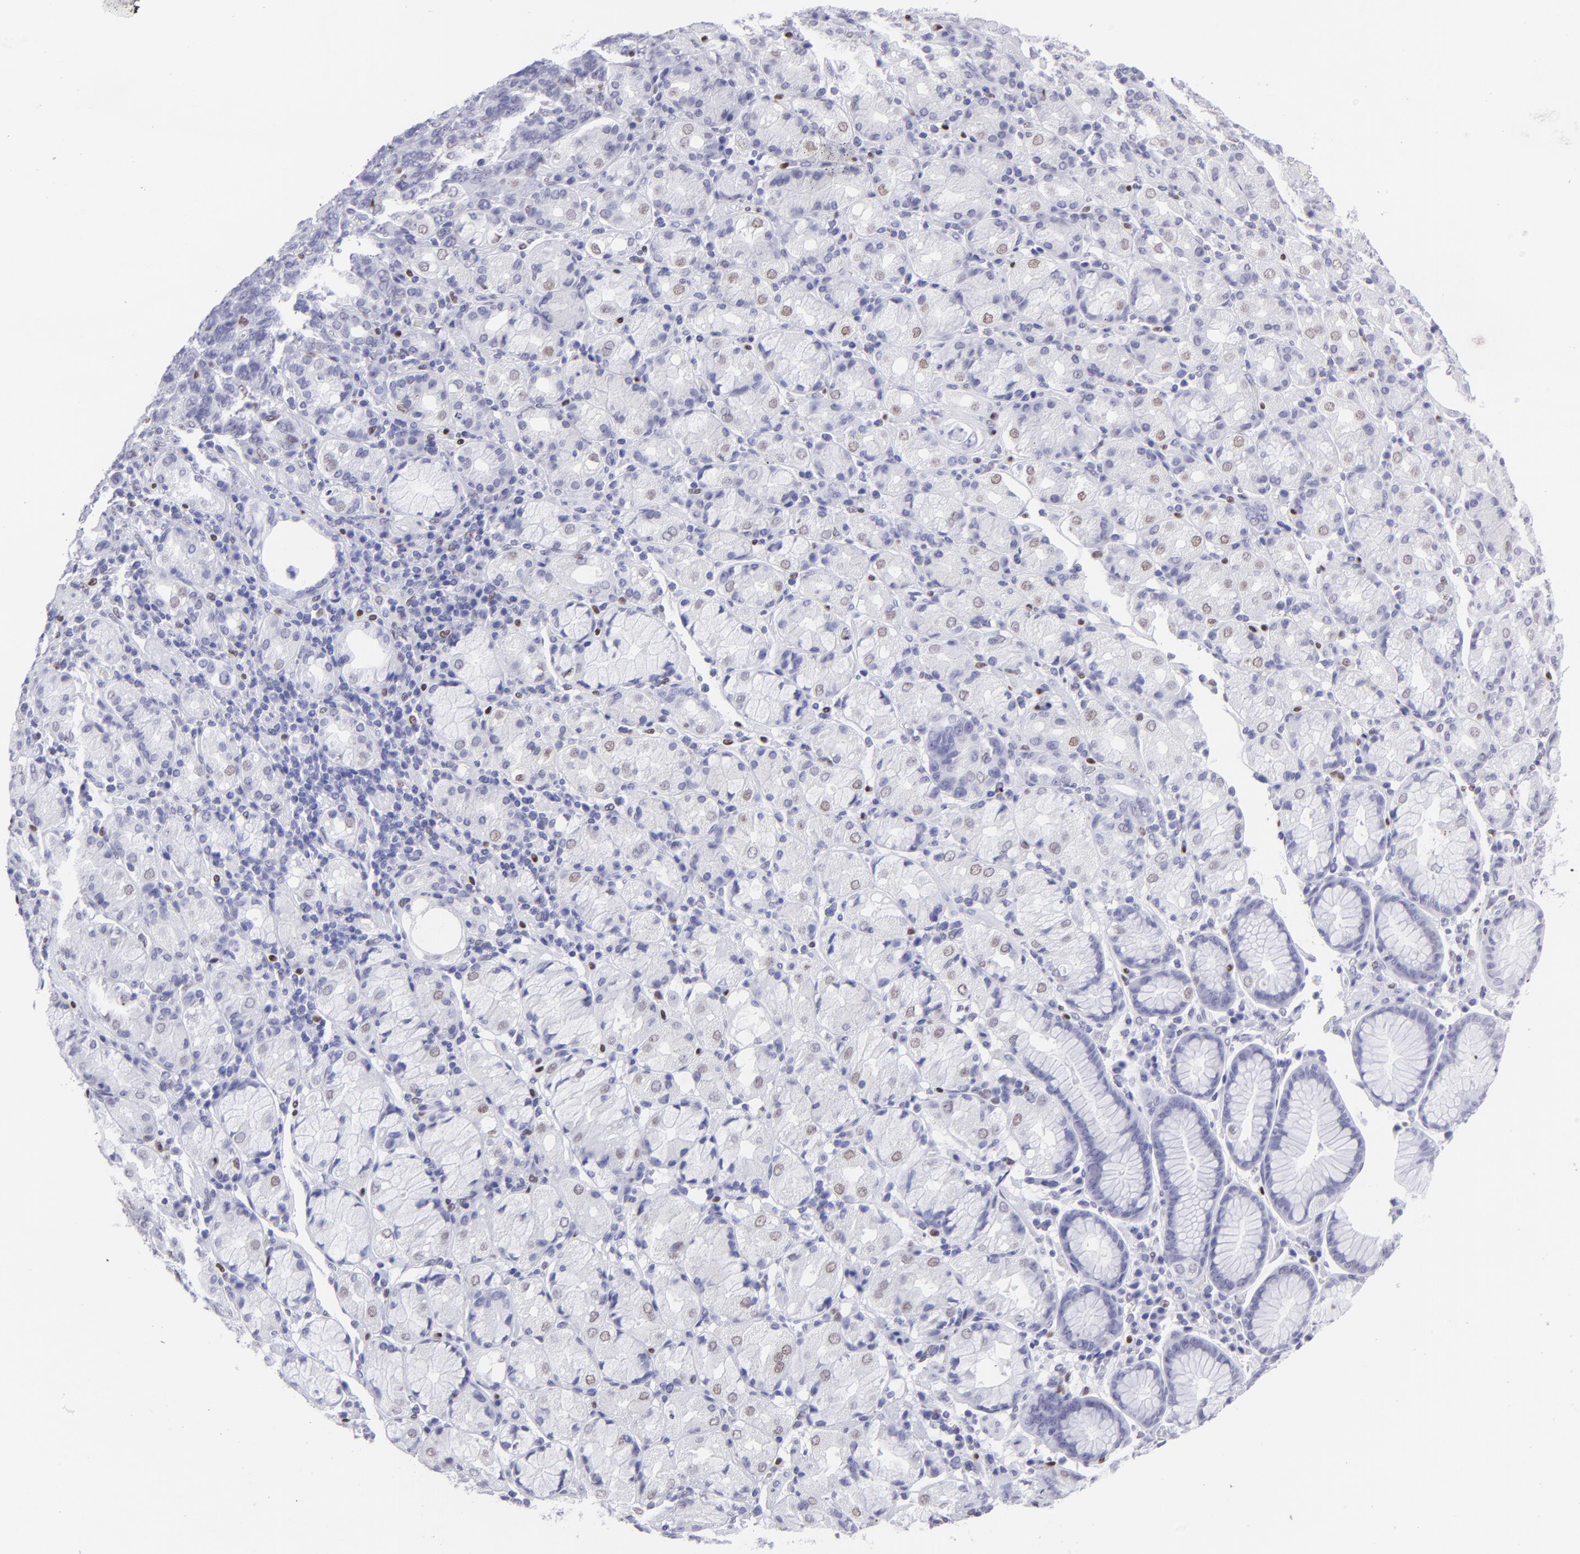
{"staining": {"intensity": "negative", "quantity": "none", "location": "none"}, "tissue": "stomach cancer", "cell_type": "Tumor cells", "image_type": "cancer", "snomed": [{"axis": "morphology", "description": "Adenocarcinoma, NOS"}, {"axis": "topography", "description": "Stomach, upper"}], "caption": "Photomicrograph shows no protein staining in tumor cells of stomach cancer (adenocarcinoma) tissue.", "gene": "MITF", "patient": {"sex": "male", "age": 71}}